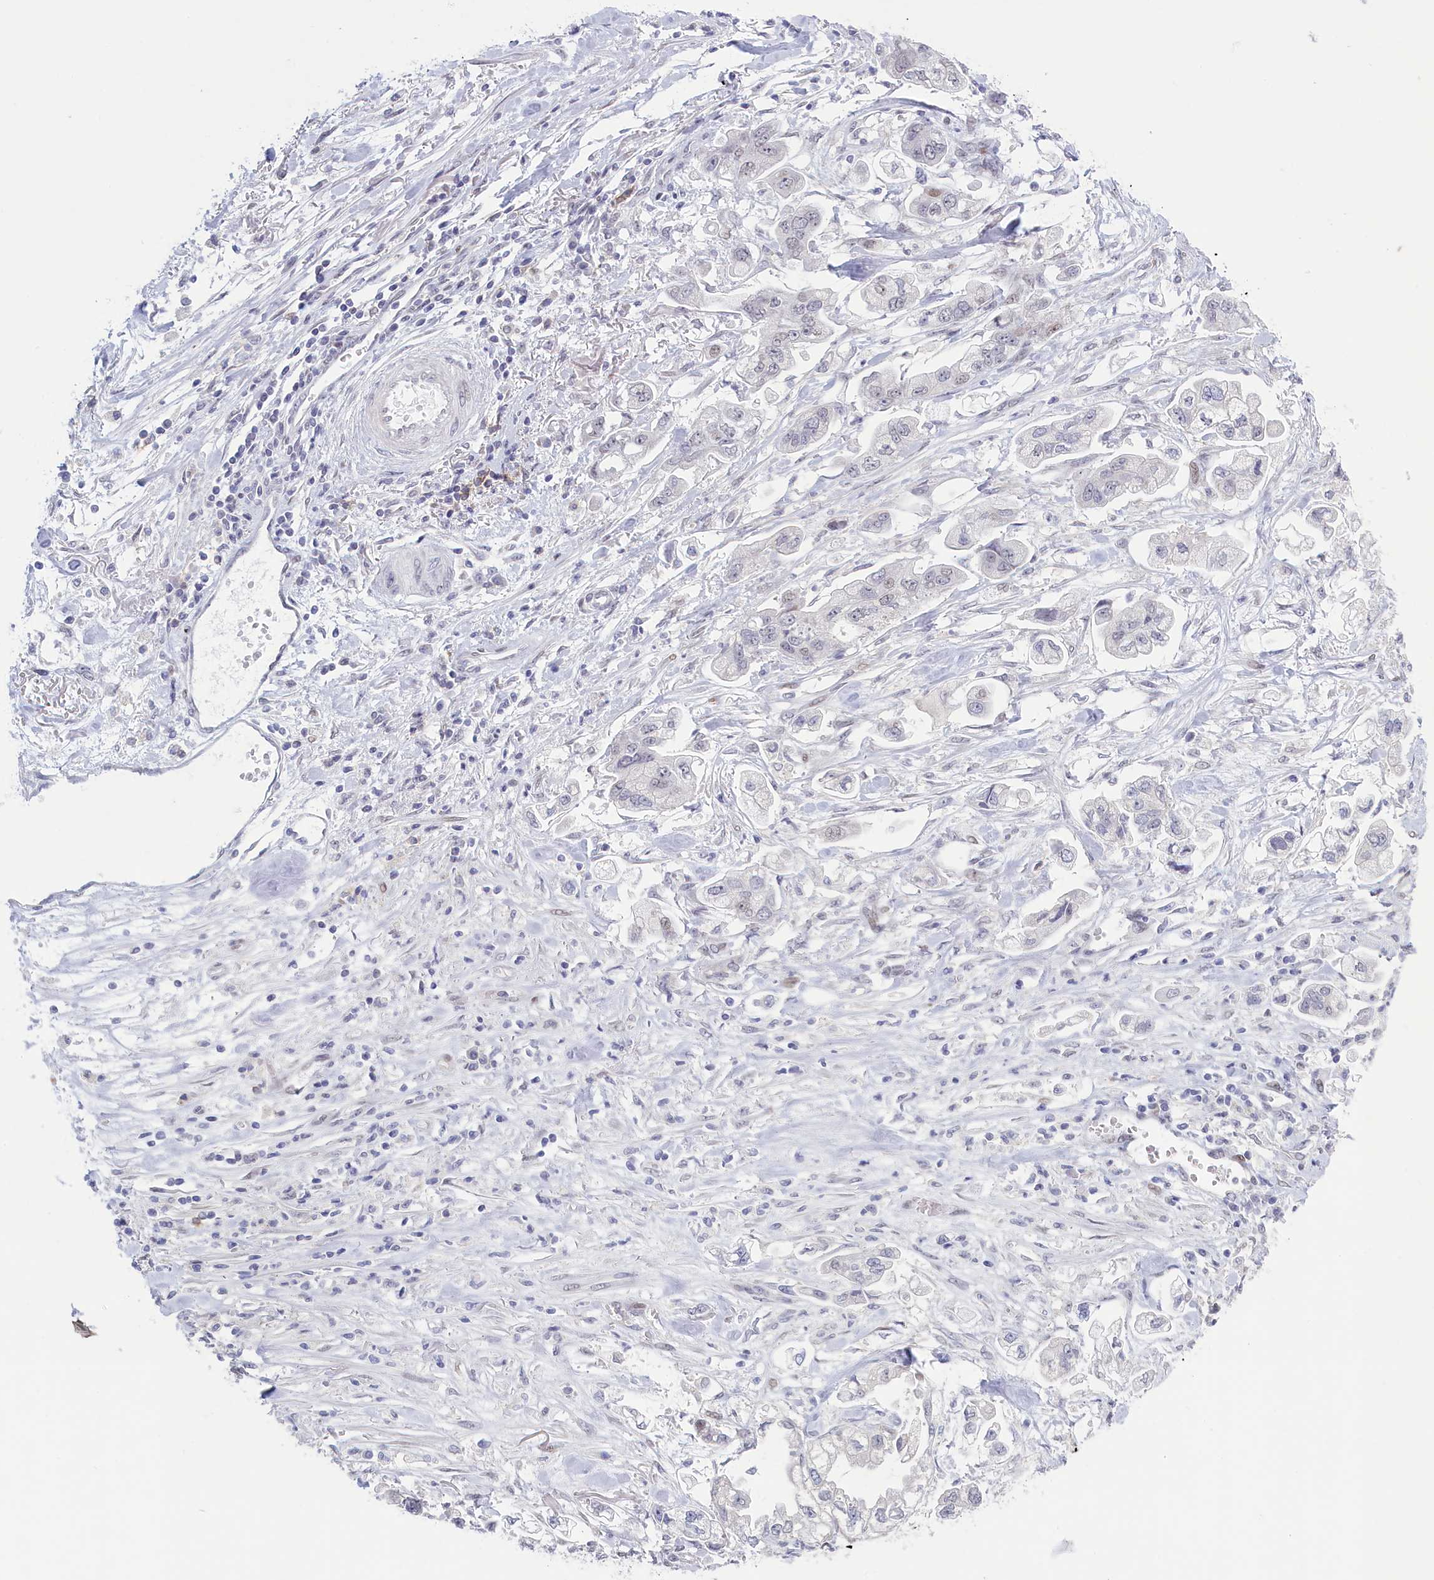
{"staining": {"intensity": "negative", "quantity": "none", "location": "none"}, "tissue": "stomach cancer", "cell_type": "Tumor cells", "image_type": "cancer", "snomed": [{"axis": "morphology", "description": "Adenocarcinoma, NOS"}, {"axis": "topography", "description": "Stomach"}], "caption": "Histopathology image shows no protein expression in tumor cells of stomach cancer tissue.", "gene": "ATF7IP2", "patient": {"sex": "male", "age": 62}}